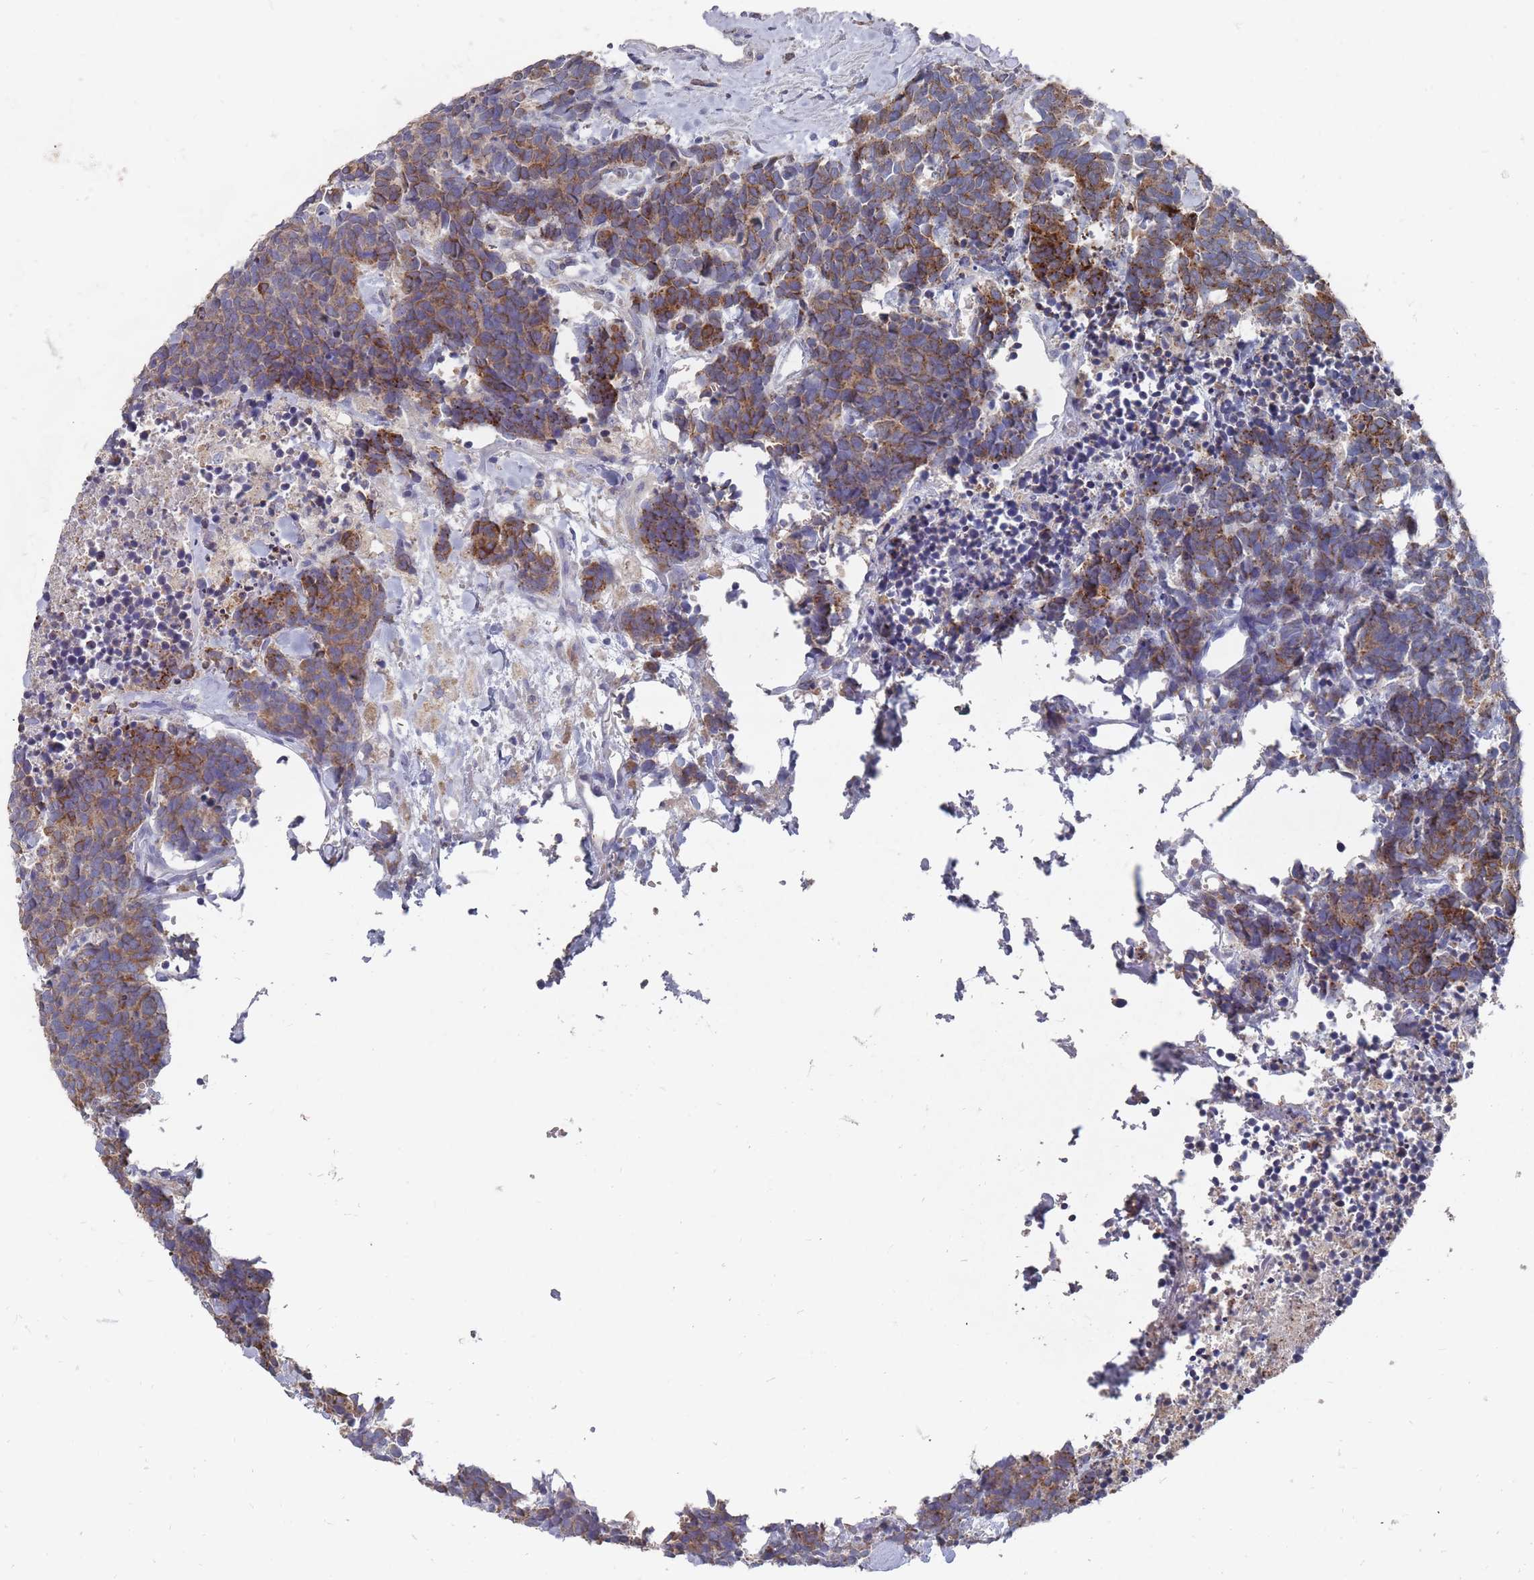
{"staining": {"intensity": "strong", "quantity": "25%-75%", "location": "cytoplasmic/membranous"}, "tissue": "carcinoid", "cell_type": "Tumor cells", "image_type": "cancer", "snomed": [{"axis": "morphology", "description": "Carcinoma, NOS"}, {"axis": "morphology", "description": "Carcinoid, malignant, NOS"}, {"axis": "topography", "description": "Prostate"}], "caption": "Protein analysis of carcinoid tissue exhibits strong cytoplasmic/membranous positivity in approximately 25%-75% of tumor cells.", "gene": "OTULINL", "patient": {"sex": "male", "age": 57}}